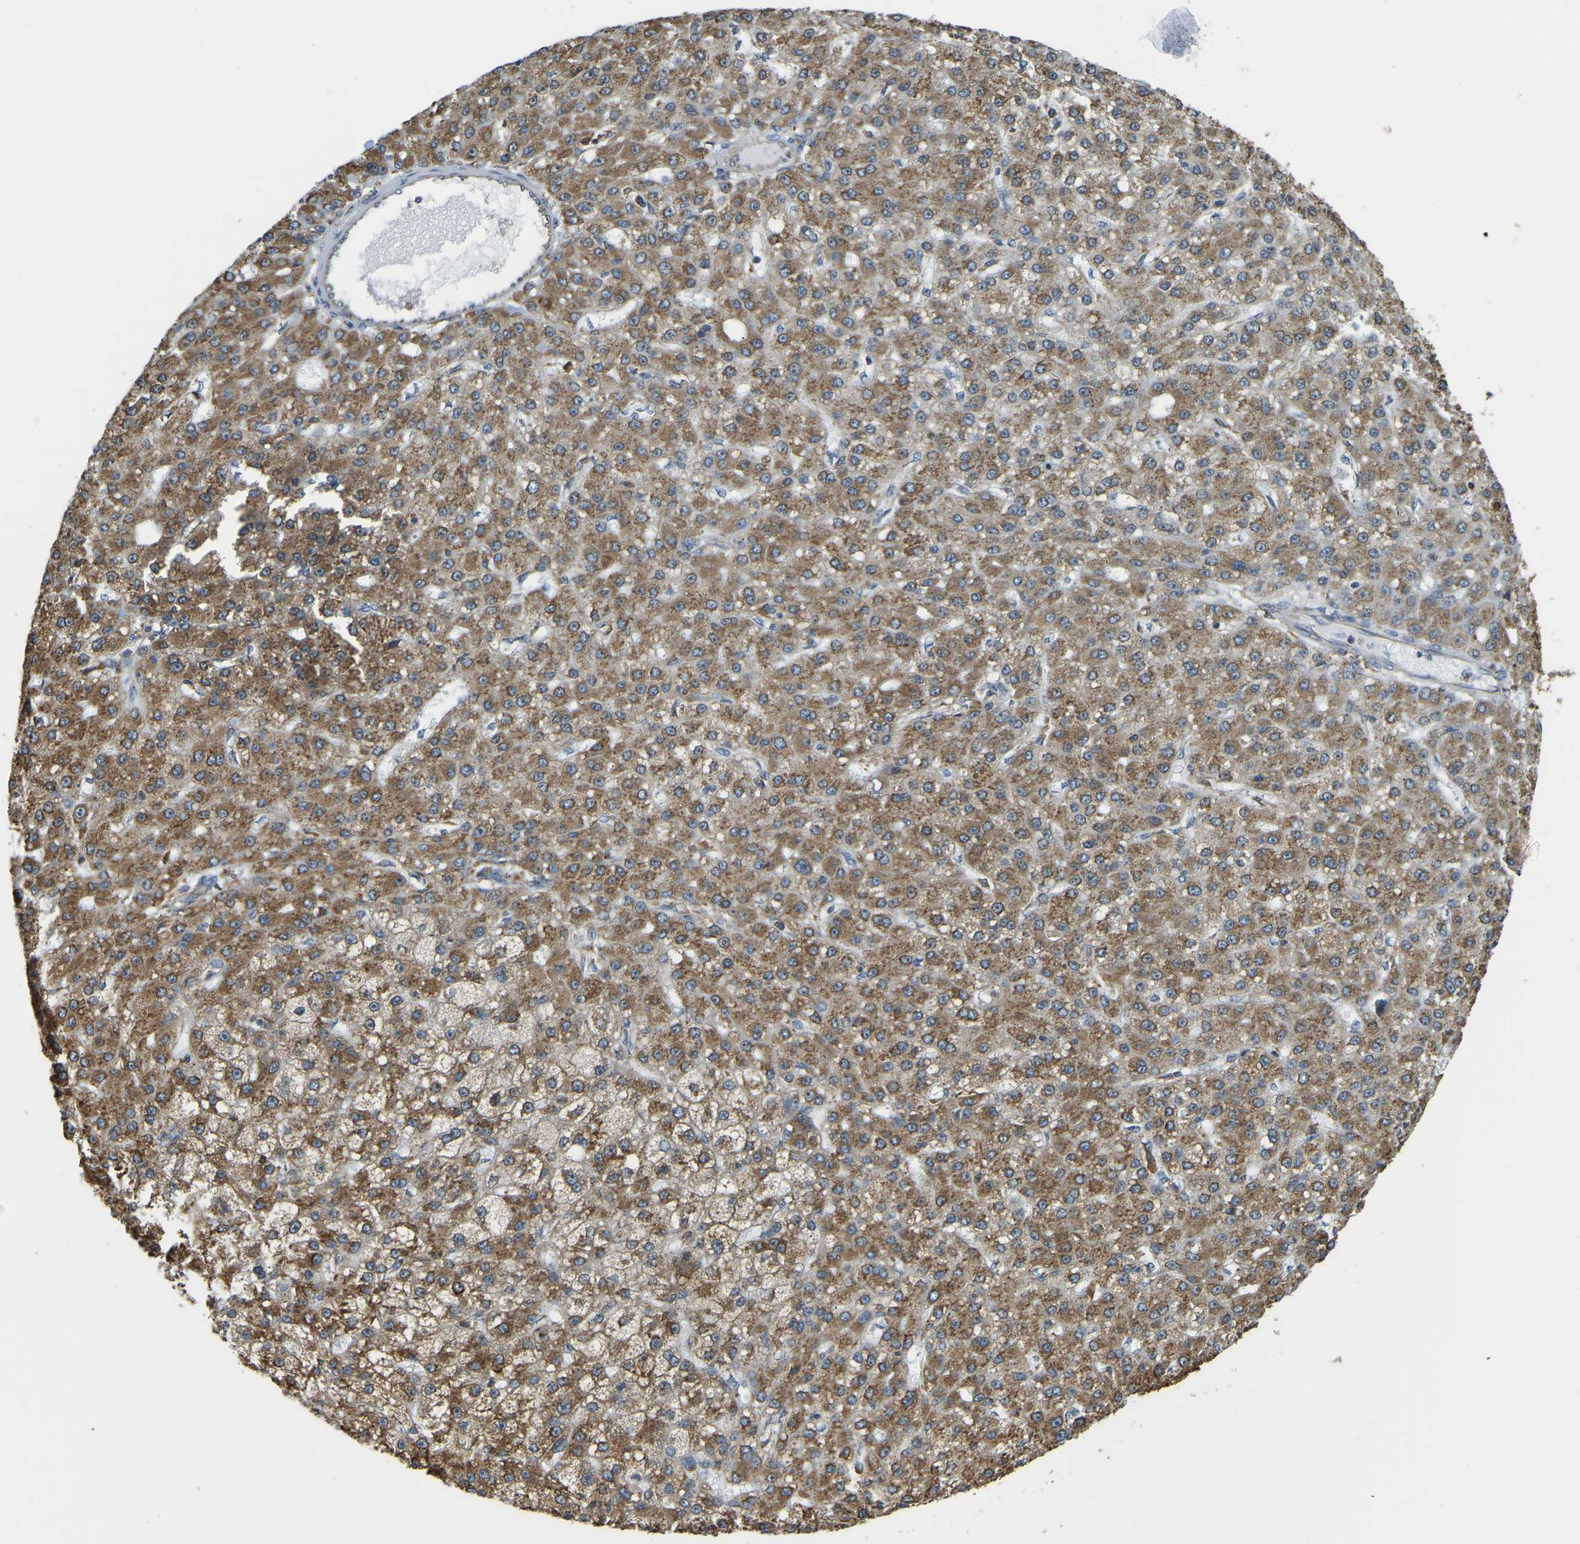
{"staining": {"intensity": "moderate", "quantity": ">75%", "location": "cytoplasmic/membranous"}, "tissue": "liver cancer", "cell_type": "Tumor cells", "image_type": "cancer", "snomed": [{"axis": "morphology", "description": "Carcinoma, Hepatocellular, NOS"}, {"axis": "topography", "description": "Liver"}], "caption": "An immunohistochemistry micrograph of neoplastic tissue is shown. Protein staining in brown highlights moderate cytoplasmic/membranous positivity in hepatocellular carcinoma (liver) within tumor cells.", "gene": "RNF115", "patient": {"sex": "male", "age": 67}}